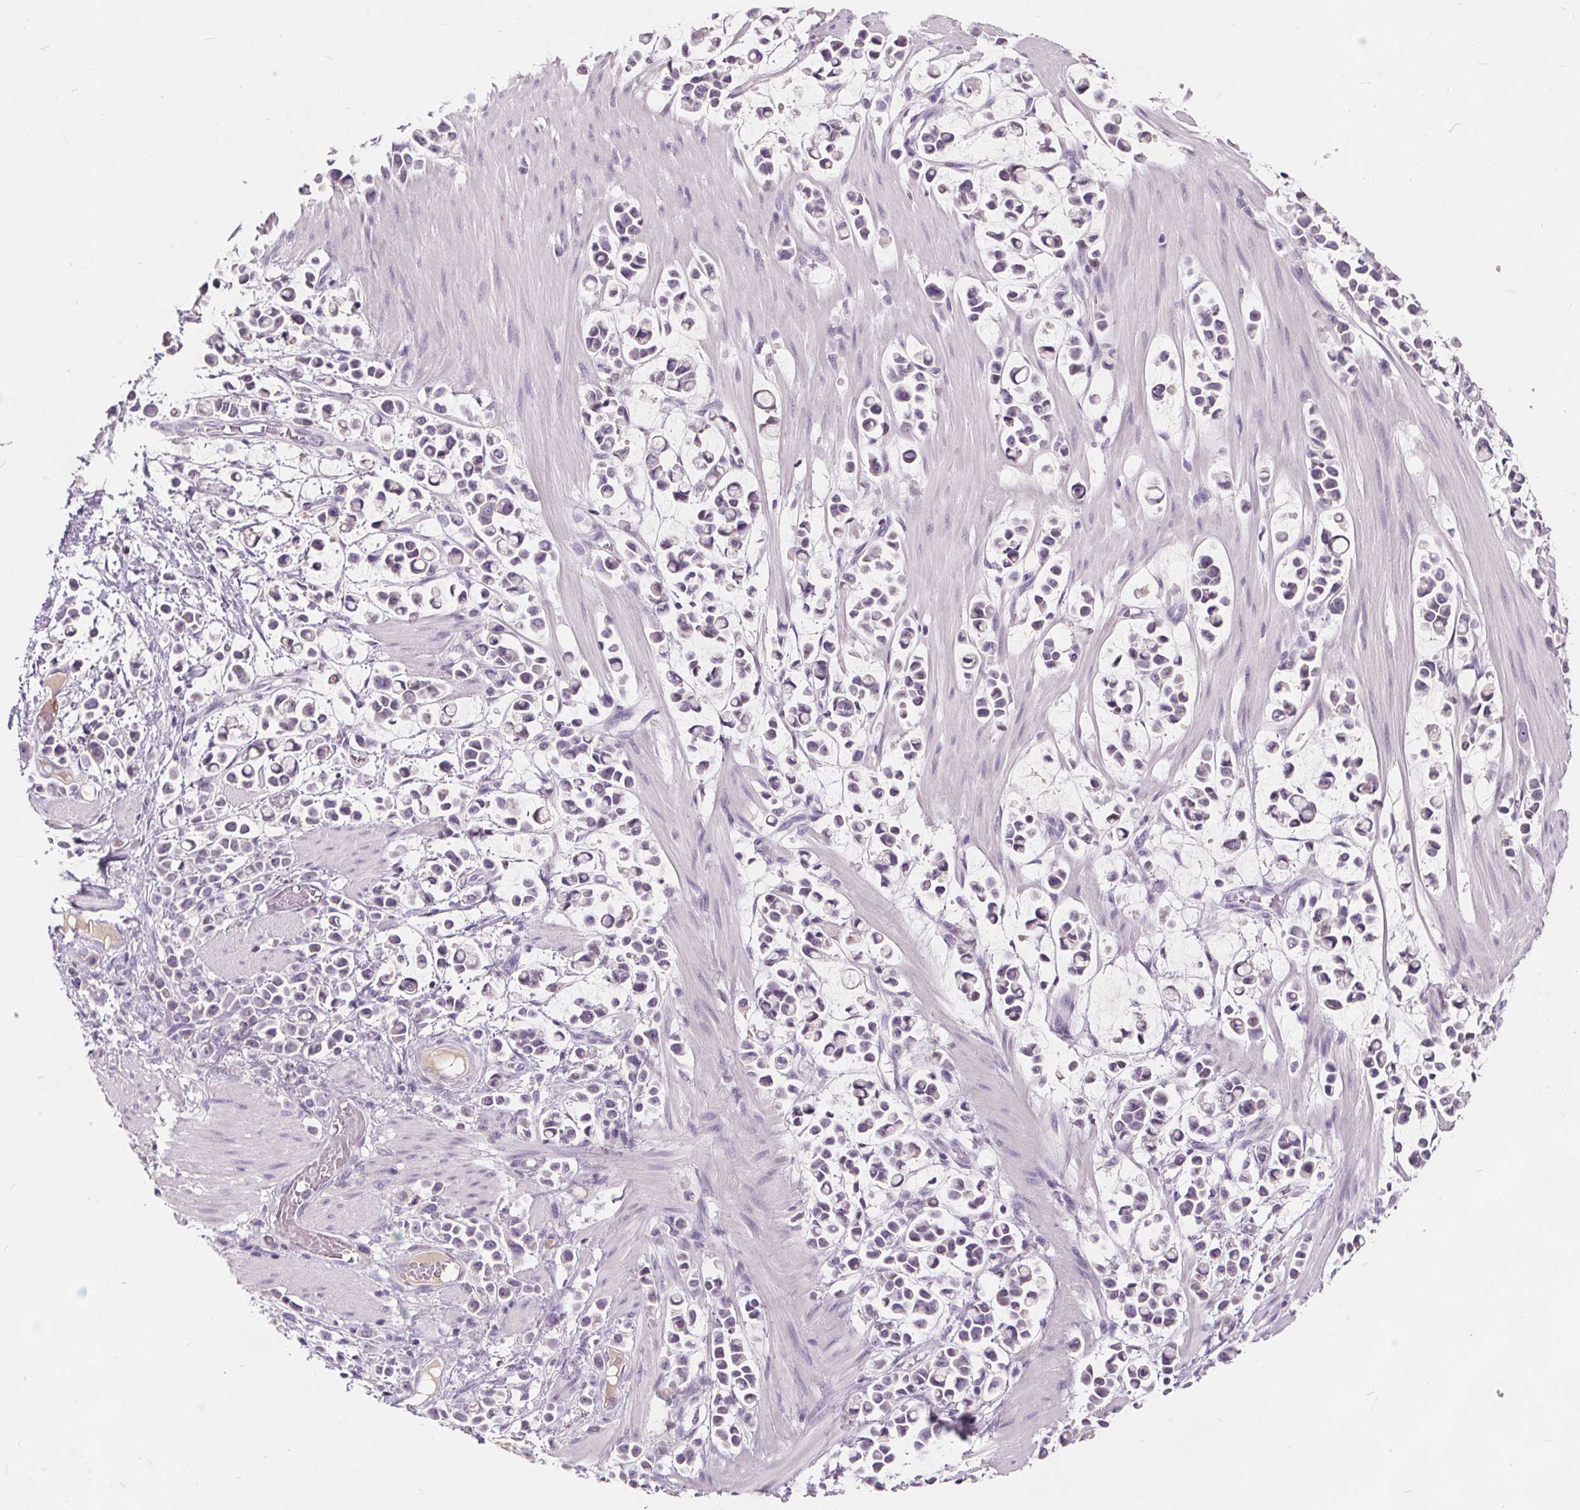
{"staining": {"intensity": "negative", "quantity": "none", "location": "none"}, "tissue": "stomach cancer", "cell_type": "Tumor cells", "image_type": "cancer", "snomed": [{"axis": "morphology", "description": "Adenocarcinoma, NOS"}, {"axis": "topography", "description": "Stomach"}], "caption": "There is no significant expression in tumor cells of stomach adenocarcinoma.", "gene": "PLA2G2E", "patient": {"sex": "male", "age": 82}}